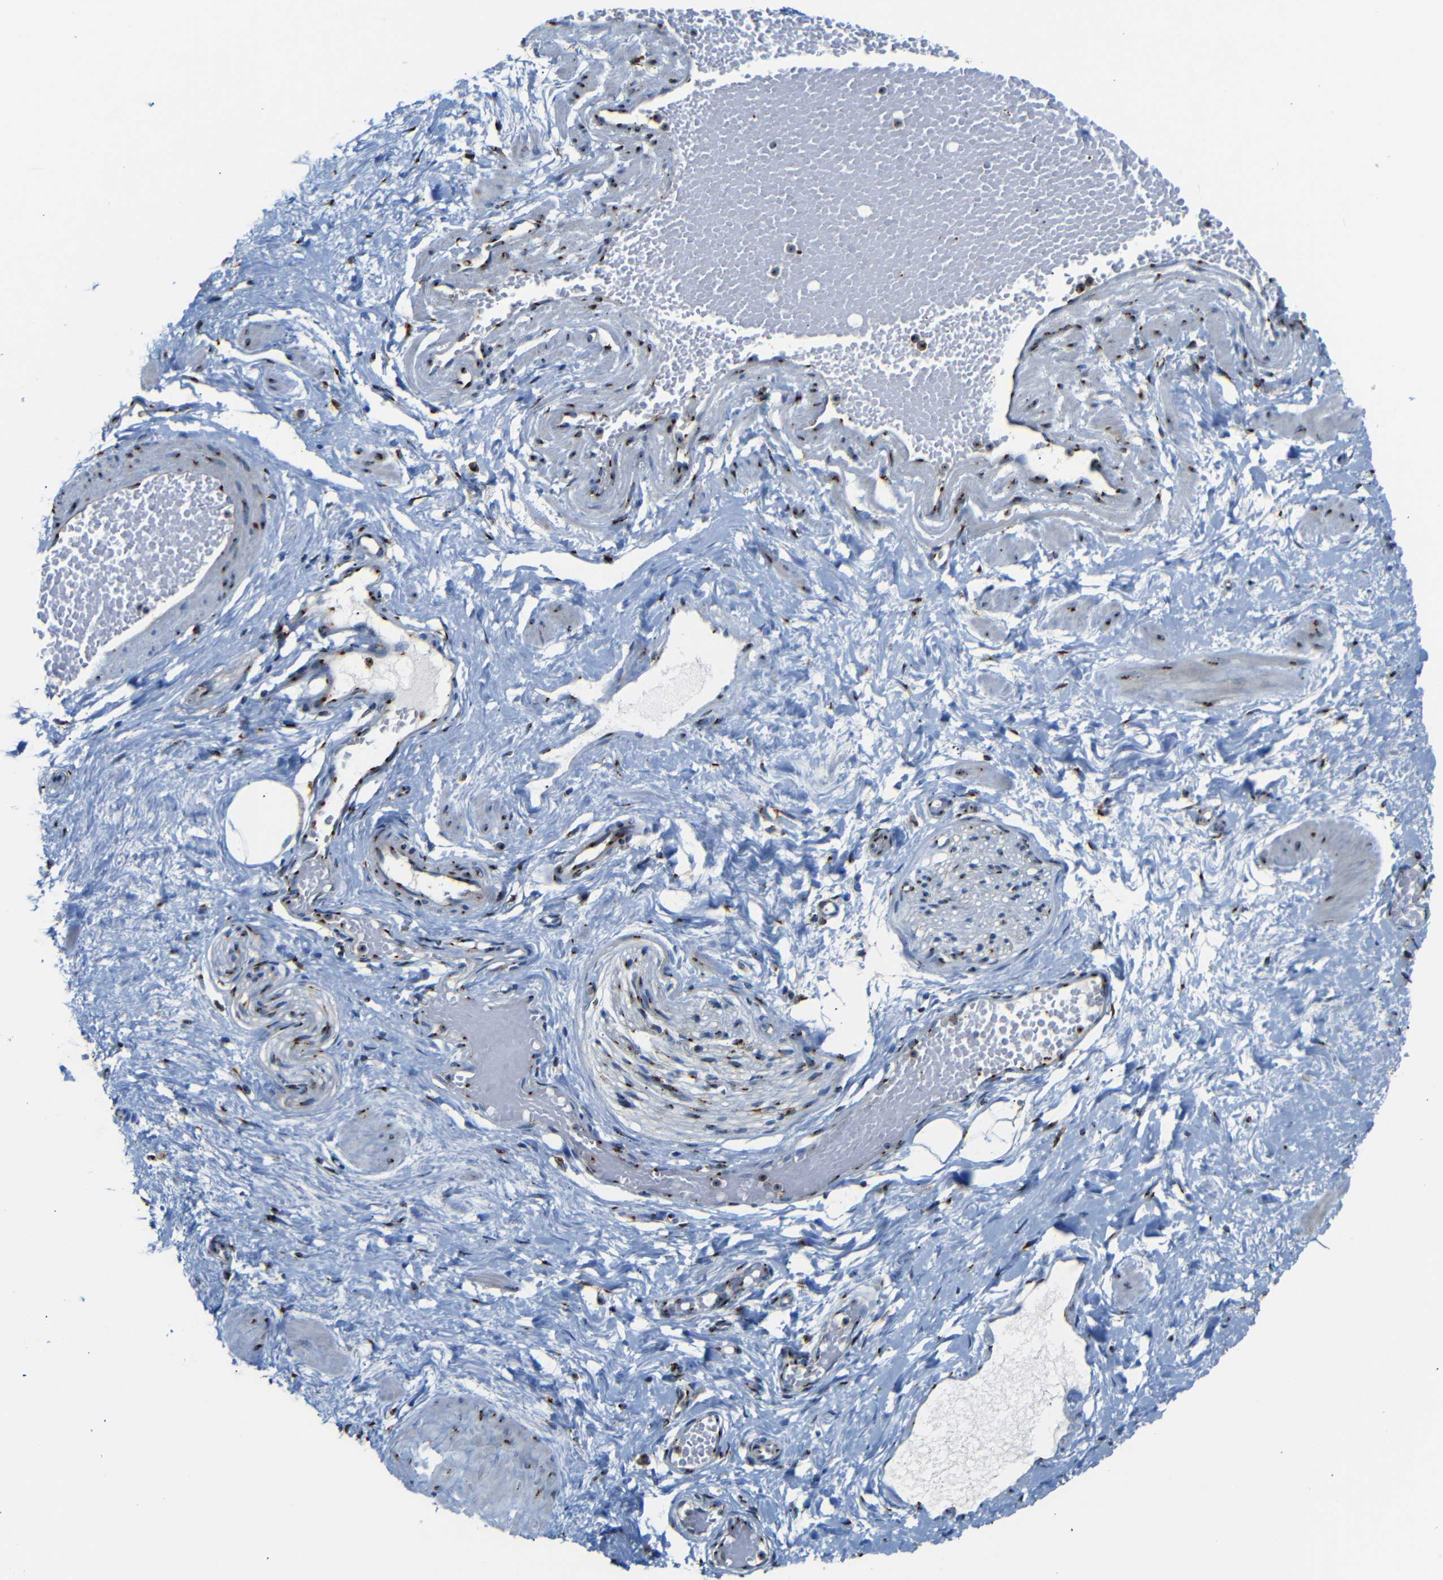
{"staining": {"intensity": "moderate", "quantity": "25%-75%", "location": "cytoplasmic/membranous"}, "tissue": "adipose tissue", "cell_type": "Adipocytes", "image_type": "normal", "snomed": [{"axis": "morphology", "description": "Normal tissue, NOS"}, {"axis": "topography", "description": "Soft tissue"}, {"axis": "topography", "description": "Vascular tissue"}], "caption": "IHC image of unremarkable human adipose tissue stained for a protein (brown), which shows medium levels of moderate cytoplasmic/membranous staining in about 25%-75% of adipocytes.", "gene": "TGOLN2", "patient": {"sex": "female", "age": 35}}